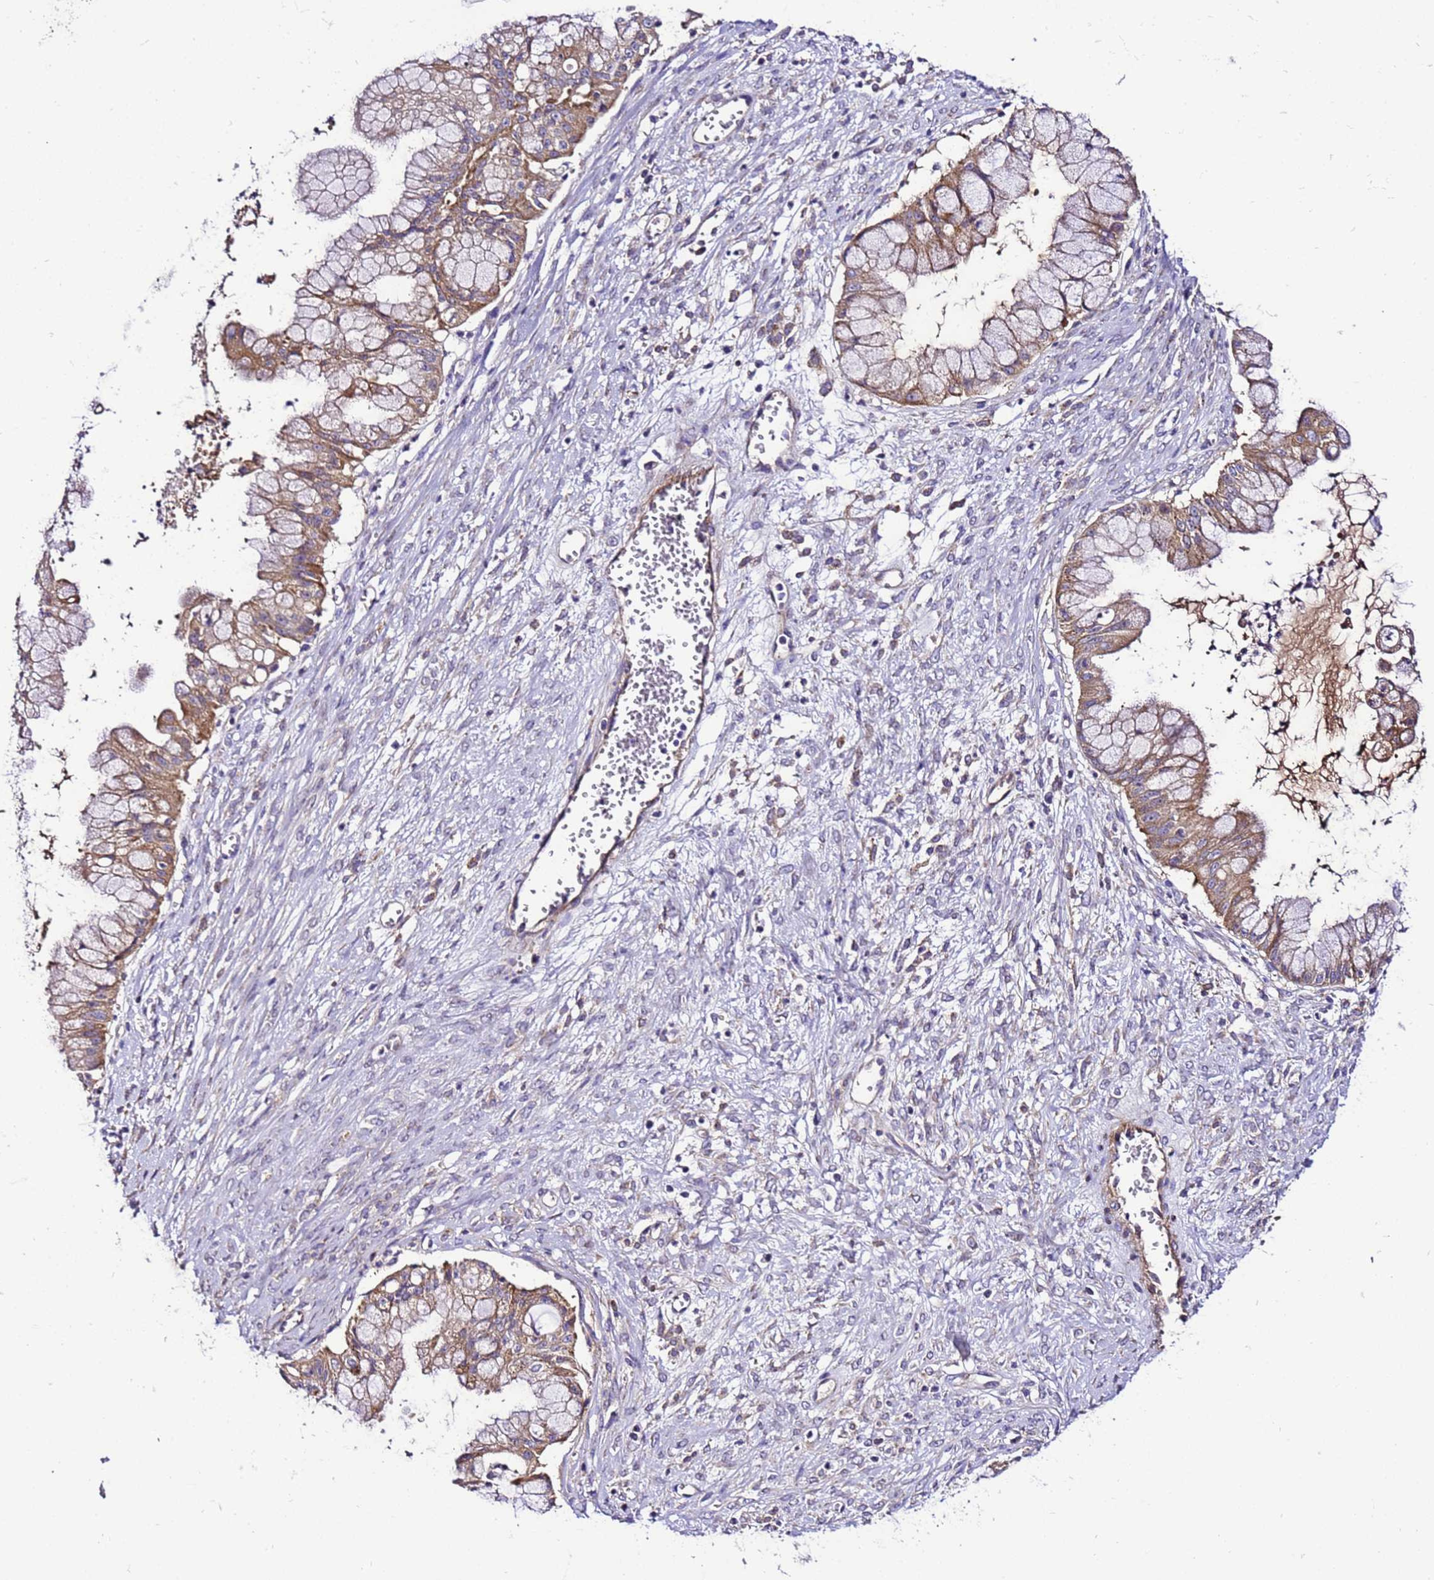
{"staining": {"intensity": "moderate", "quantity": ">75%", "location": "cytoplasmic/membranous"}, "tissue": "ovarian cancer", "cell_type": "Tumor cells", "image_type": "cancer", "snomed": [{"axis": "morphology", "description": "Cystadenocarcinoma, mucinous, NOS"}, {"axis": "topography", "description": "Ovary"}], "caption": "Ovarian mucinous cystadenocarcinoma stained with immunohistochemistry (IHC) demonstrates moderate cytoplasmic/membranous expression in approximately >75% of tumor cells.", "gene": "ZNF417", "patient": {"sex": "female", "age": 70}}